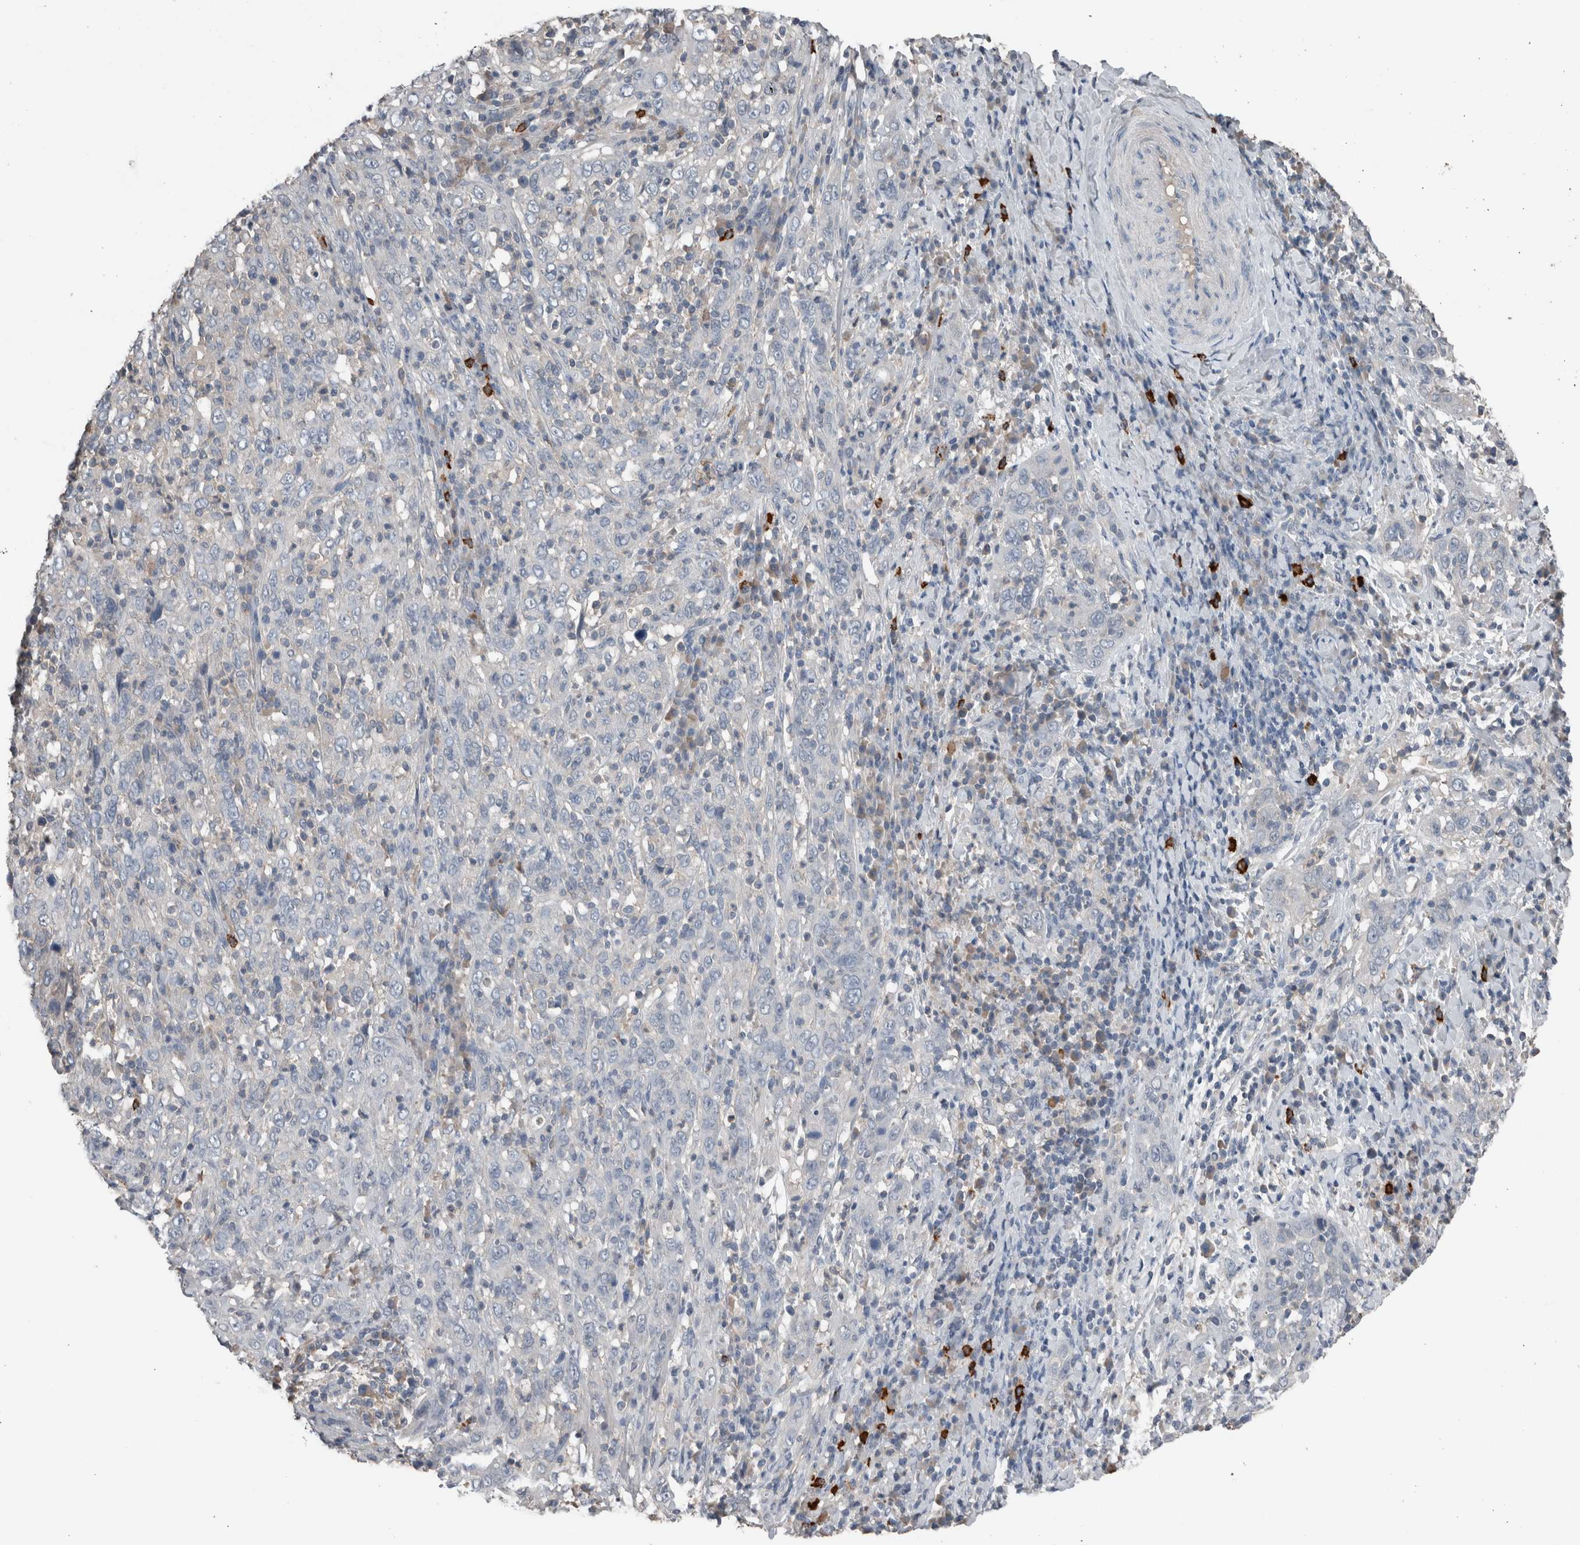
{"staining": {"intensity": "negative", "quantity": "none", "location": "none"}, "tissue": "cervical cancer", "cell_type": "Tumor cells", "image_type": "cancer", "snomed": [{"axis": "morphology", "description": "Squamous cell carcinoma, NOS"}, {"axis": "topography", "description": "Cervix"}], "caption": "Tumor cells show no significant positivity in squamous cell carcinoma (cervical).", "gene": "CRNN", "patient": {"sex": "female", "age": 46}}